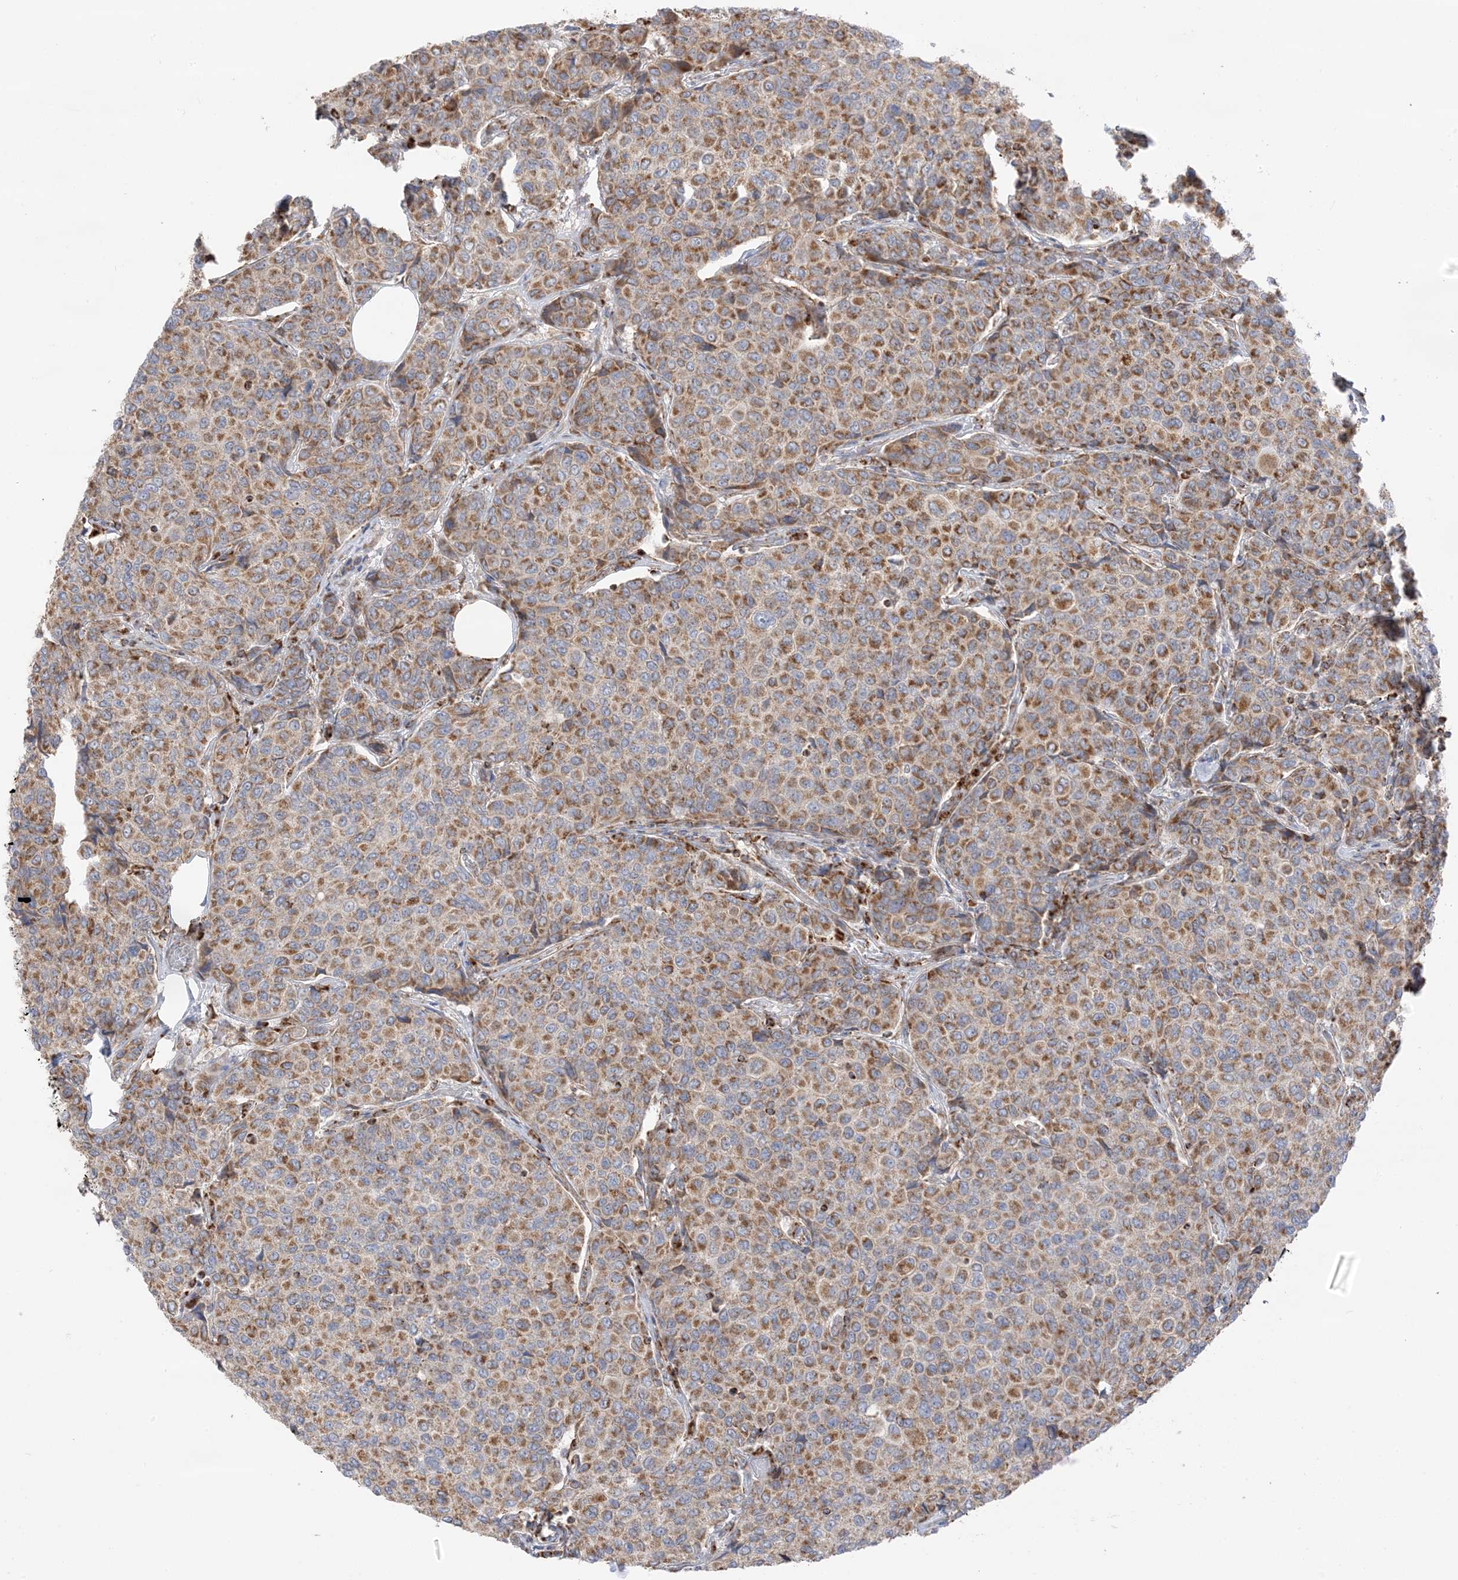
{"staining": {"intensity": "strong", "quantity": ">75%", "location": "cytoplasmic/membranous"}, "tissue": "breast cancer", "cell_type": "Tumor cells", "image_type": "cancer", "snomed": [{"axis": "morphology", "description": "Duct carcinoma"}, {"axis": "topography", "description": "Breast"}], "caption": "The image displays immunohistochemical staining of breast cancer (intraductal carcinoma). There is strong cytoplasmic/membranous staining is appreciated in approximately >75% of tumor cells.", "gene": "SLC25A12", "patient": {"sex": "female", "age": 55}}